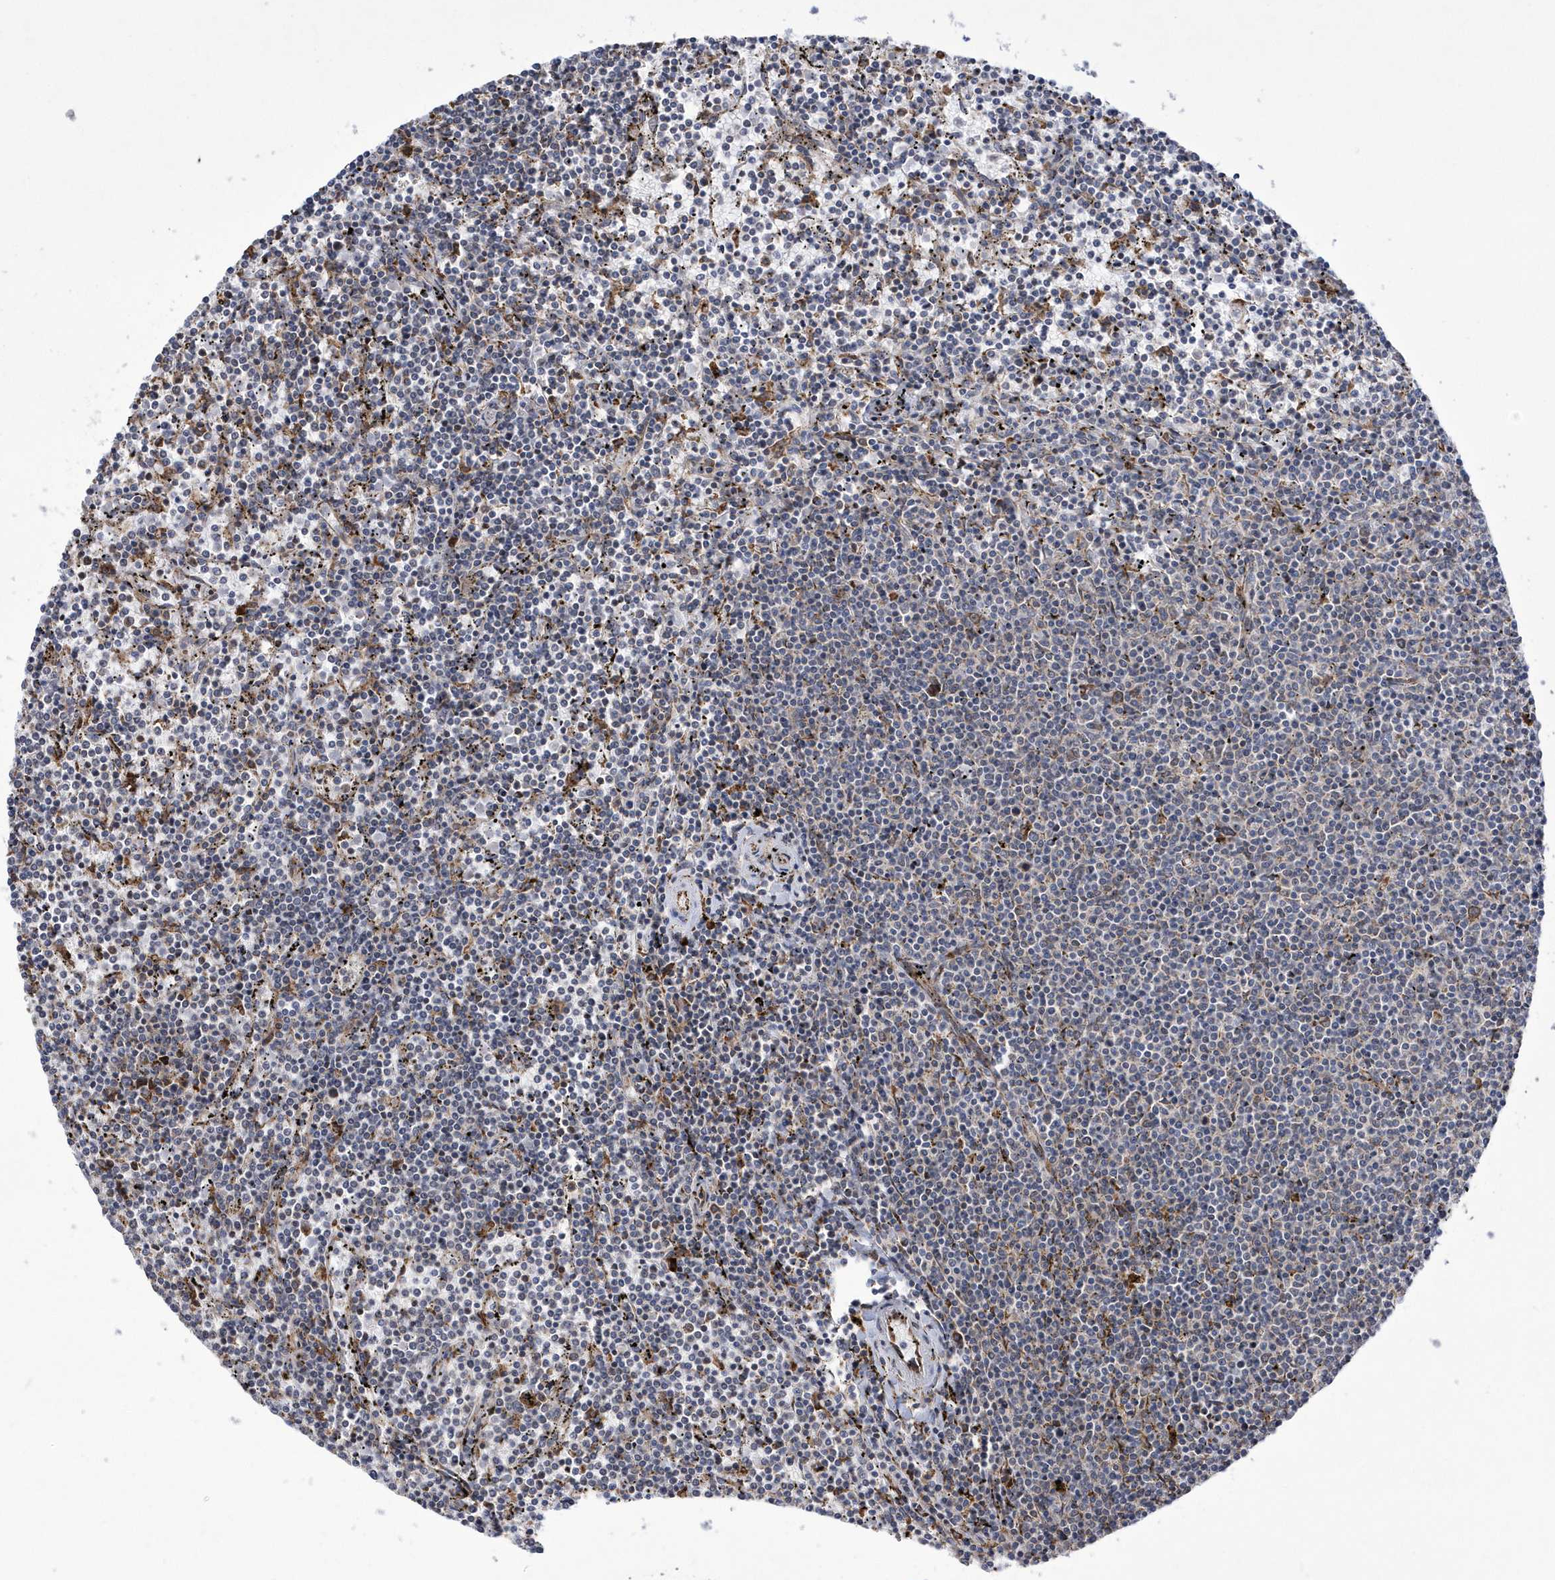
{"staining": {"intensity": "negative", "quantity": "none", "location": "none"}, "tissue": "lymphoma", "cell_type": "Tumor cells", "image_type": "cancer", "snomed": [{"axis": "morphology", "description": "Malignant lymphoma, non-Hodgkin's type, Low grade"}, {"axis": "topography", "description": "Spleen"}], "caption": "Immunohistochemistry of human low-grade malignant lymphoma, non-Hodgkin's type shows no expression in tumor cells.", "gene": "MED31", "patient": {"sex": "female", "age": 50}}